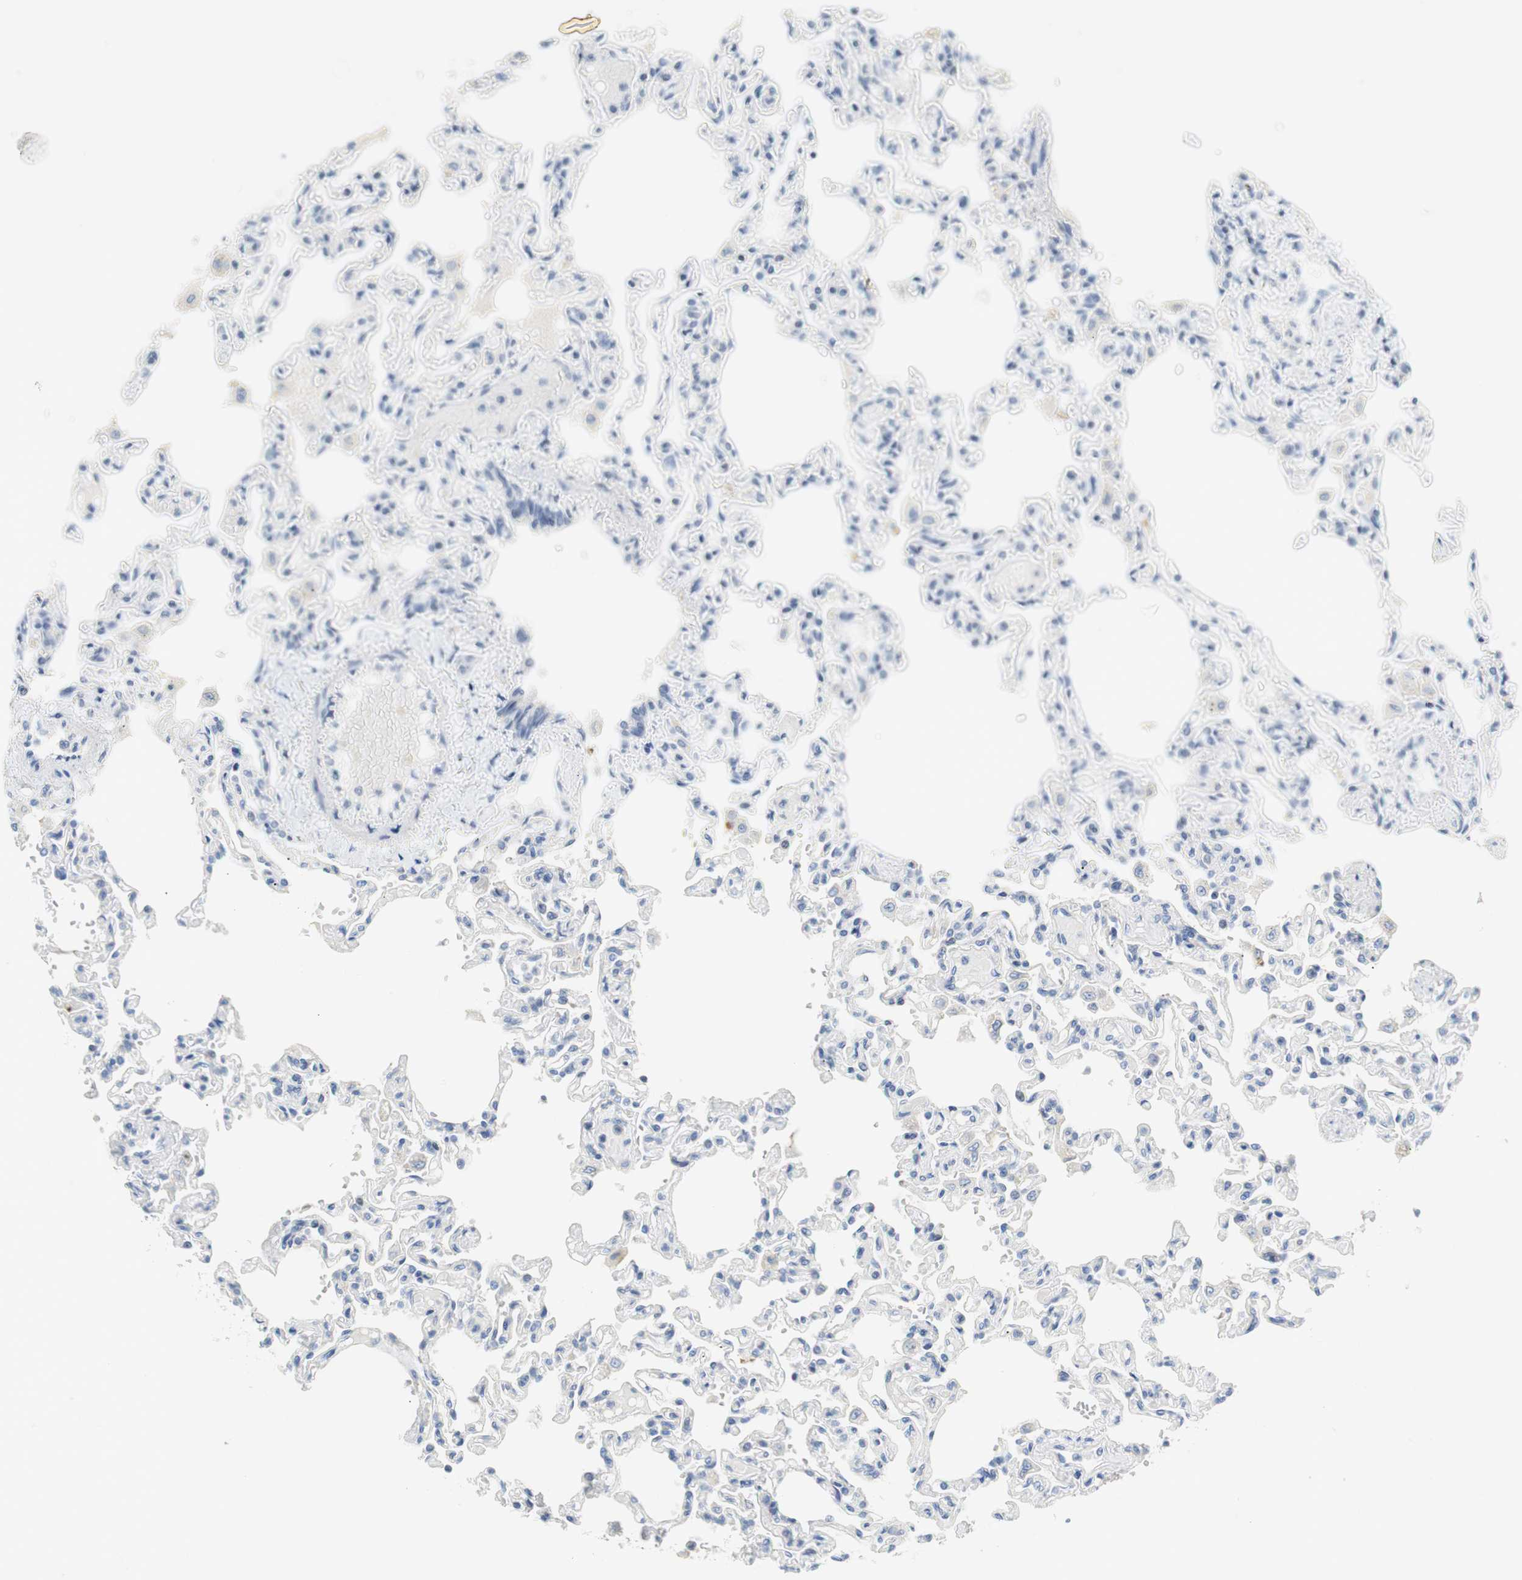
{"staining": {"intensity": "negative", "quantity": "none", "location": "none"}, "tissue": "lung", "cell_type": "Alveolar cells", "image_type": "normal", "snomed": [{"axis": "morphology", "description": "Normal tissue, NOS"}, {"axis": "topography", "description": "Lung"}], "caption": "The photomicrograph shows no staining of alveolar cells in unremarkable lung.", "gene": "CCM2L", "patient": {"sex": "male", "age": 21}}